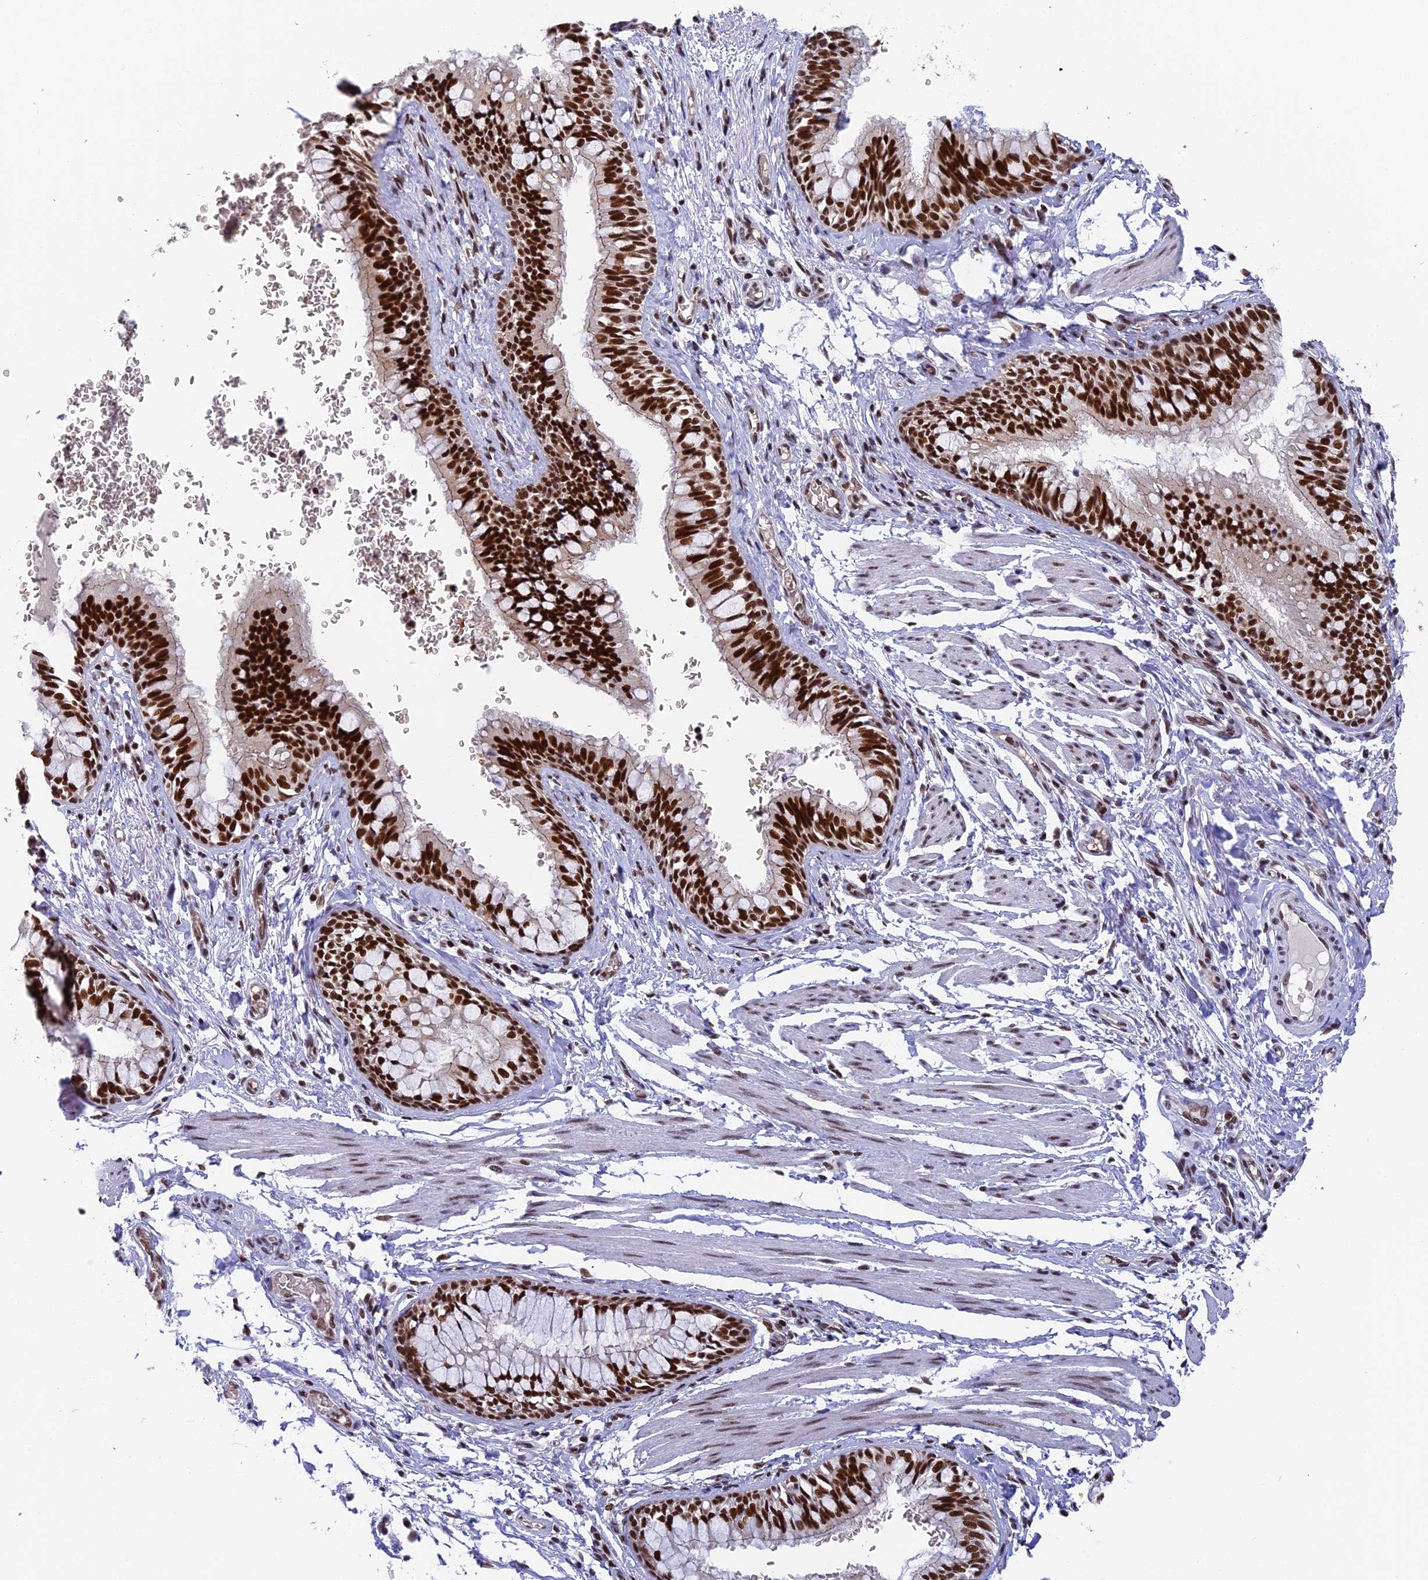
{"staining": {"intensity": "strong", "quantity": ">75%", "location": "nuclear"}, "tissue": "bronchus", "cell_type": "Respiratory epithelial cells", "image_type": "normal", "snomed": [{"axis": "morphology", "description": "Normal tissue, NOS"}, {"axis": "topography", "description": "Cartilage tissue"}, {"axis": "topography", "description": "Bronchus"}], "caption": "Normal bronchus was stained to show a protein in brown. There is high levels of strong nuclear staining in approximately >75% of respiratory epithelial cells. (Stains: DAB in brown, nuclei in blue, Microscopy: brightfield microscopy at high magnification).", "gene": "EEF1AKMT3", "patient": {"sex": "female", "age": 36}}